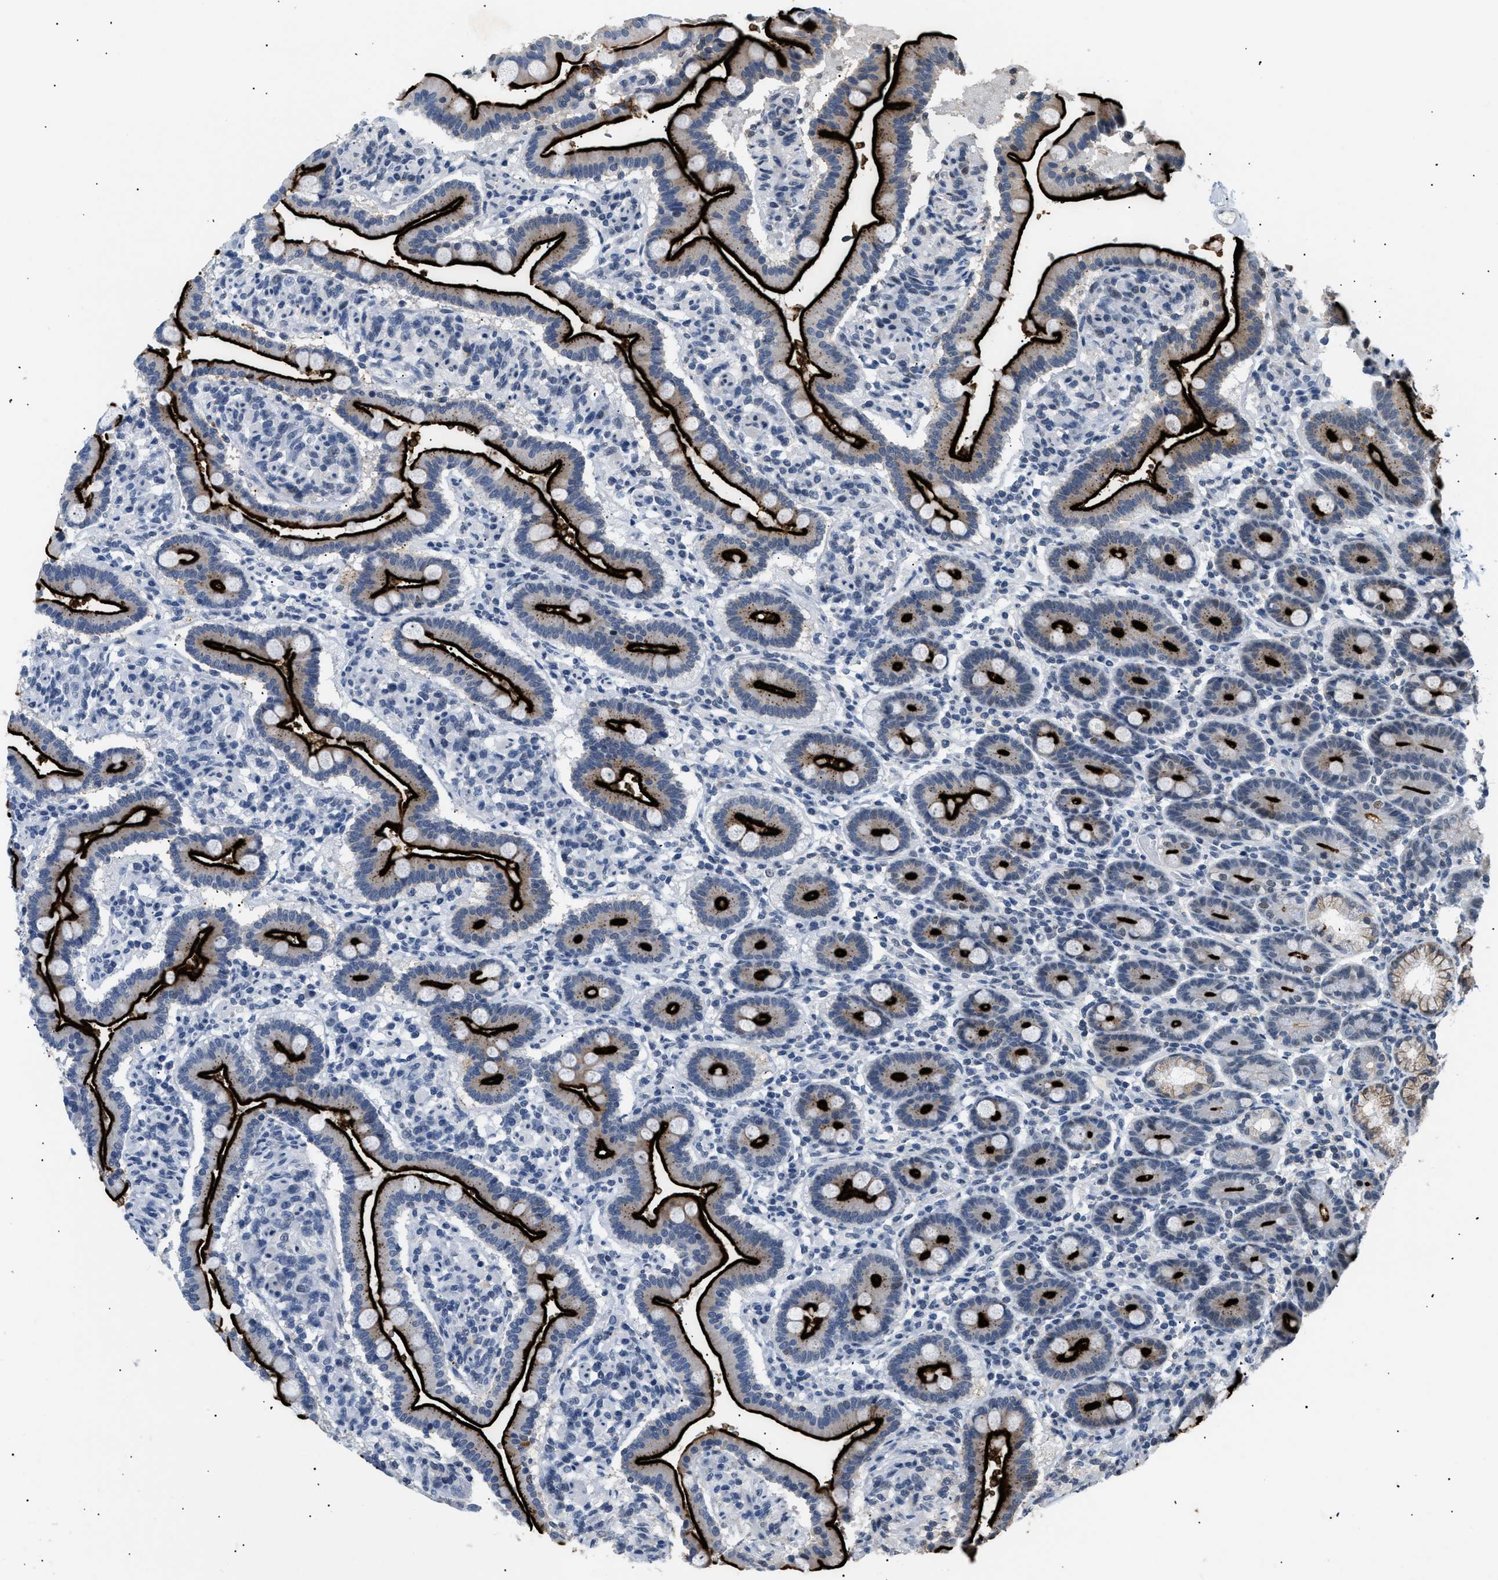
{"staining": {"intensity": "strong", "quantity": ">75%", "location": "cytoplasmic/membranous"}, "tissue": "duodenum", "cell_type": "Glandular cells", "image_type": "normal", "snomed": [{"axis": "morphology", "description": "Normal tissue, NOS"}, {"axis": "topography", "description": "Duodenum"}], "caption": "Benign duodenum reveals strong cytoplasmic/membranous expression in about >75% of glandular cells, visualized by immunohistochemistry. (Stains: DAB in brown, nuclei in blue, Microscopy: brightfield microscopy at high magnification).", "gene": "KCNC3", "patient": {"sex": "male", "age": 54}}